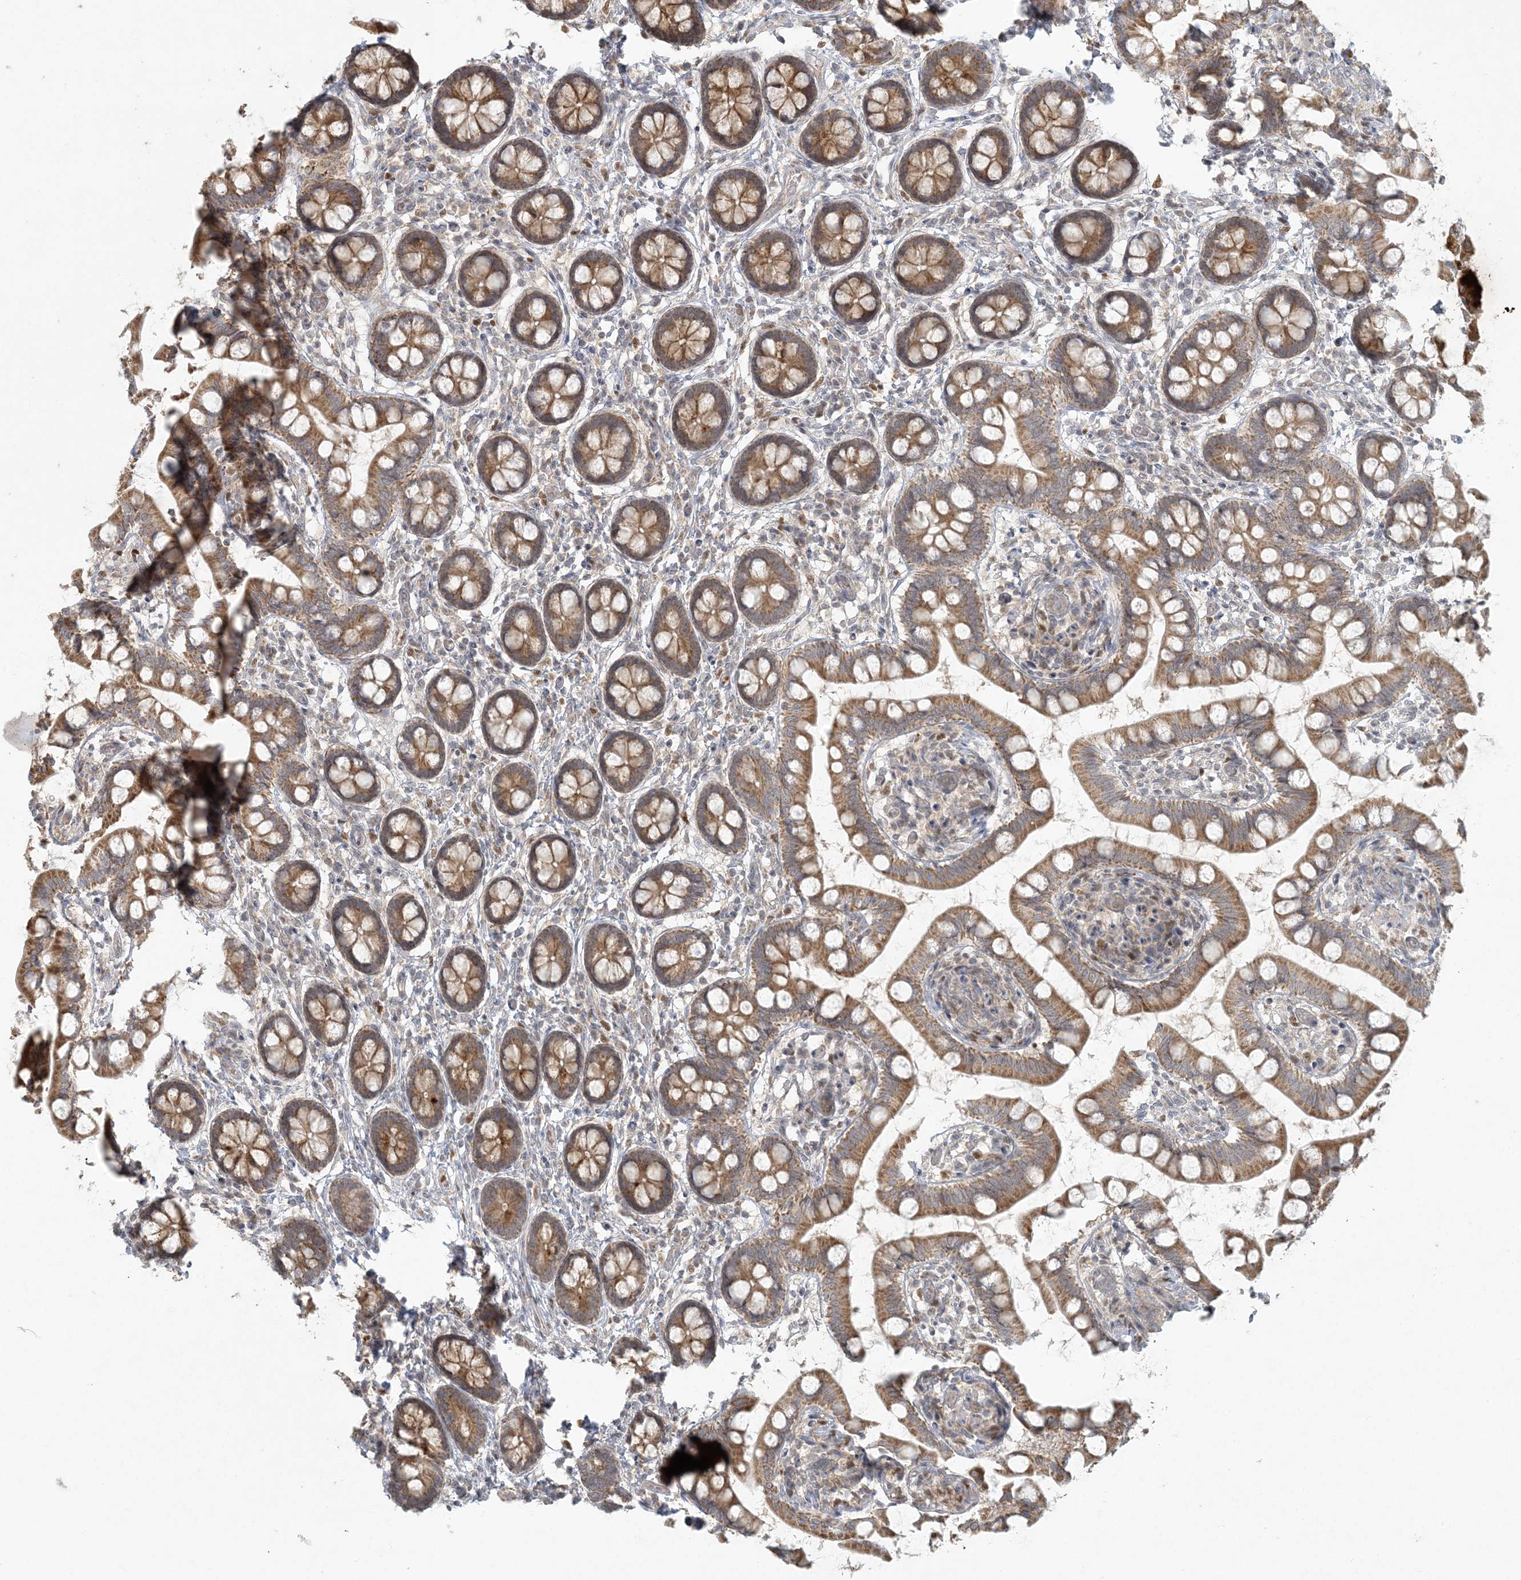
{"staining": {"intensity": "moderate", "quantity": ">75%", "location": "cytoplasmic/membranous"}, "tissue": "small intestine", "cell_type": "Glandular cells", "image_type": "normal", "snomed": [{"axis": "morphology", "description": "Normal tissue, NOS"}, {"axis": "topography", "description": "Small intestine"}], "caption": "Small intestine stained with DAB immunohistochemistry reveals medium levels of moderate cytoplasmic/membranous positivity in about >75% of glandular cells. The staining was performed using DAB, with brown indicating positive protein expression. Nuclei are stained blue with hematoxylin.", "gene": "CTDNEP1", "patient": {"sex": "male", "age": 52}}